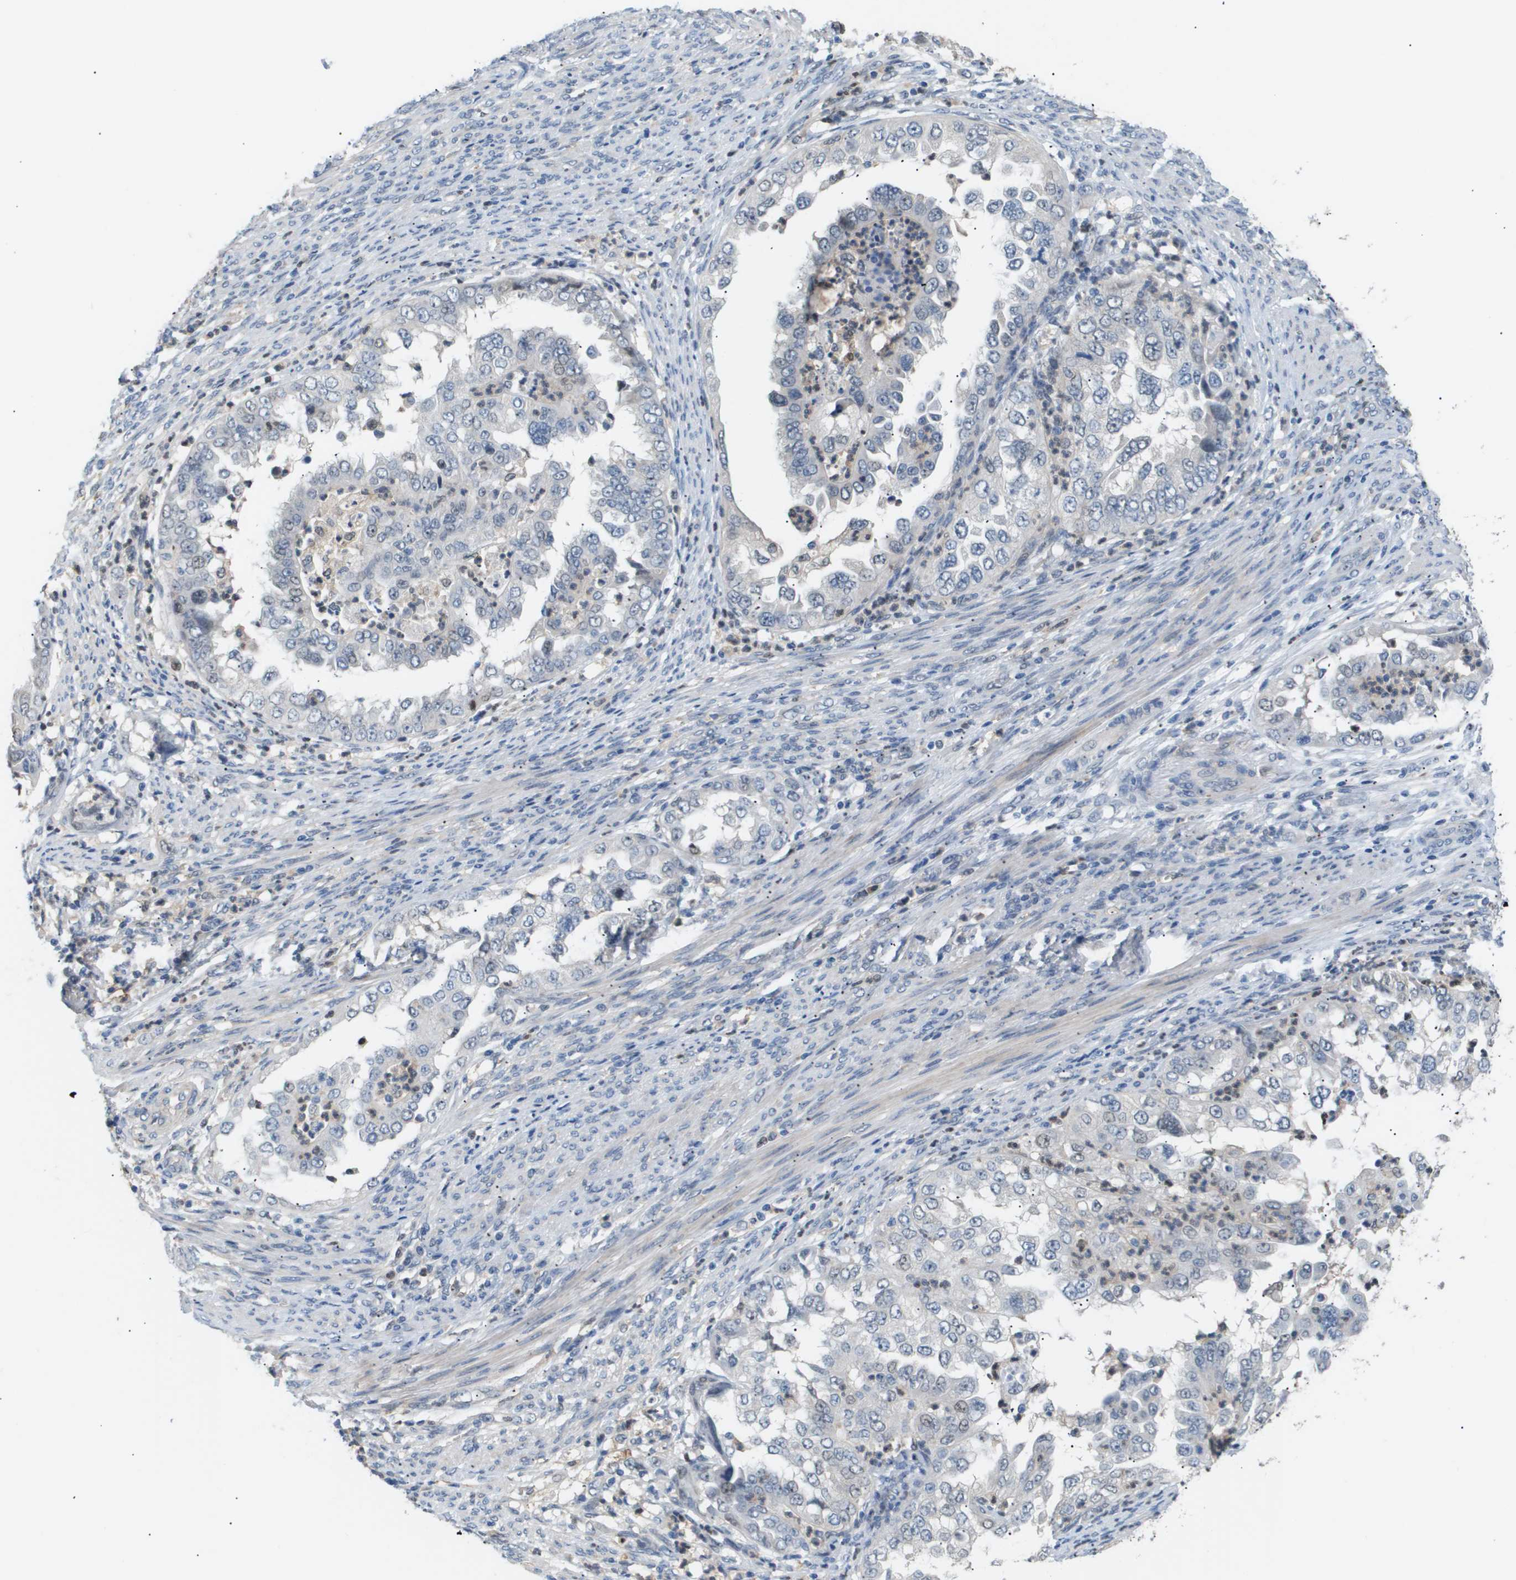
{"staining": {"intensity": "negative", "quantity": "none", "location": "none"}, "tissue": "endometrial cancer", "cell_type": "Tumor cells", "image_type": "cancer", "snomed": [{"axis": "morphology", "description": "Adenocarcinoma, NOS"}, {"axis": "topography", "description": "Endometrium"}], "caption": "Tumor cells show no significant positivity in adenocarcinoma (endometrial). Brightfield microscopy of IHC stained with DAB (3,3'-diaminobenzidine) (brown) and hematoxylin (blue), captured at high magnification.", "gene": "AKR1A1", "patient": {"sex": "female", "age": 85}}